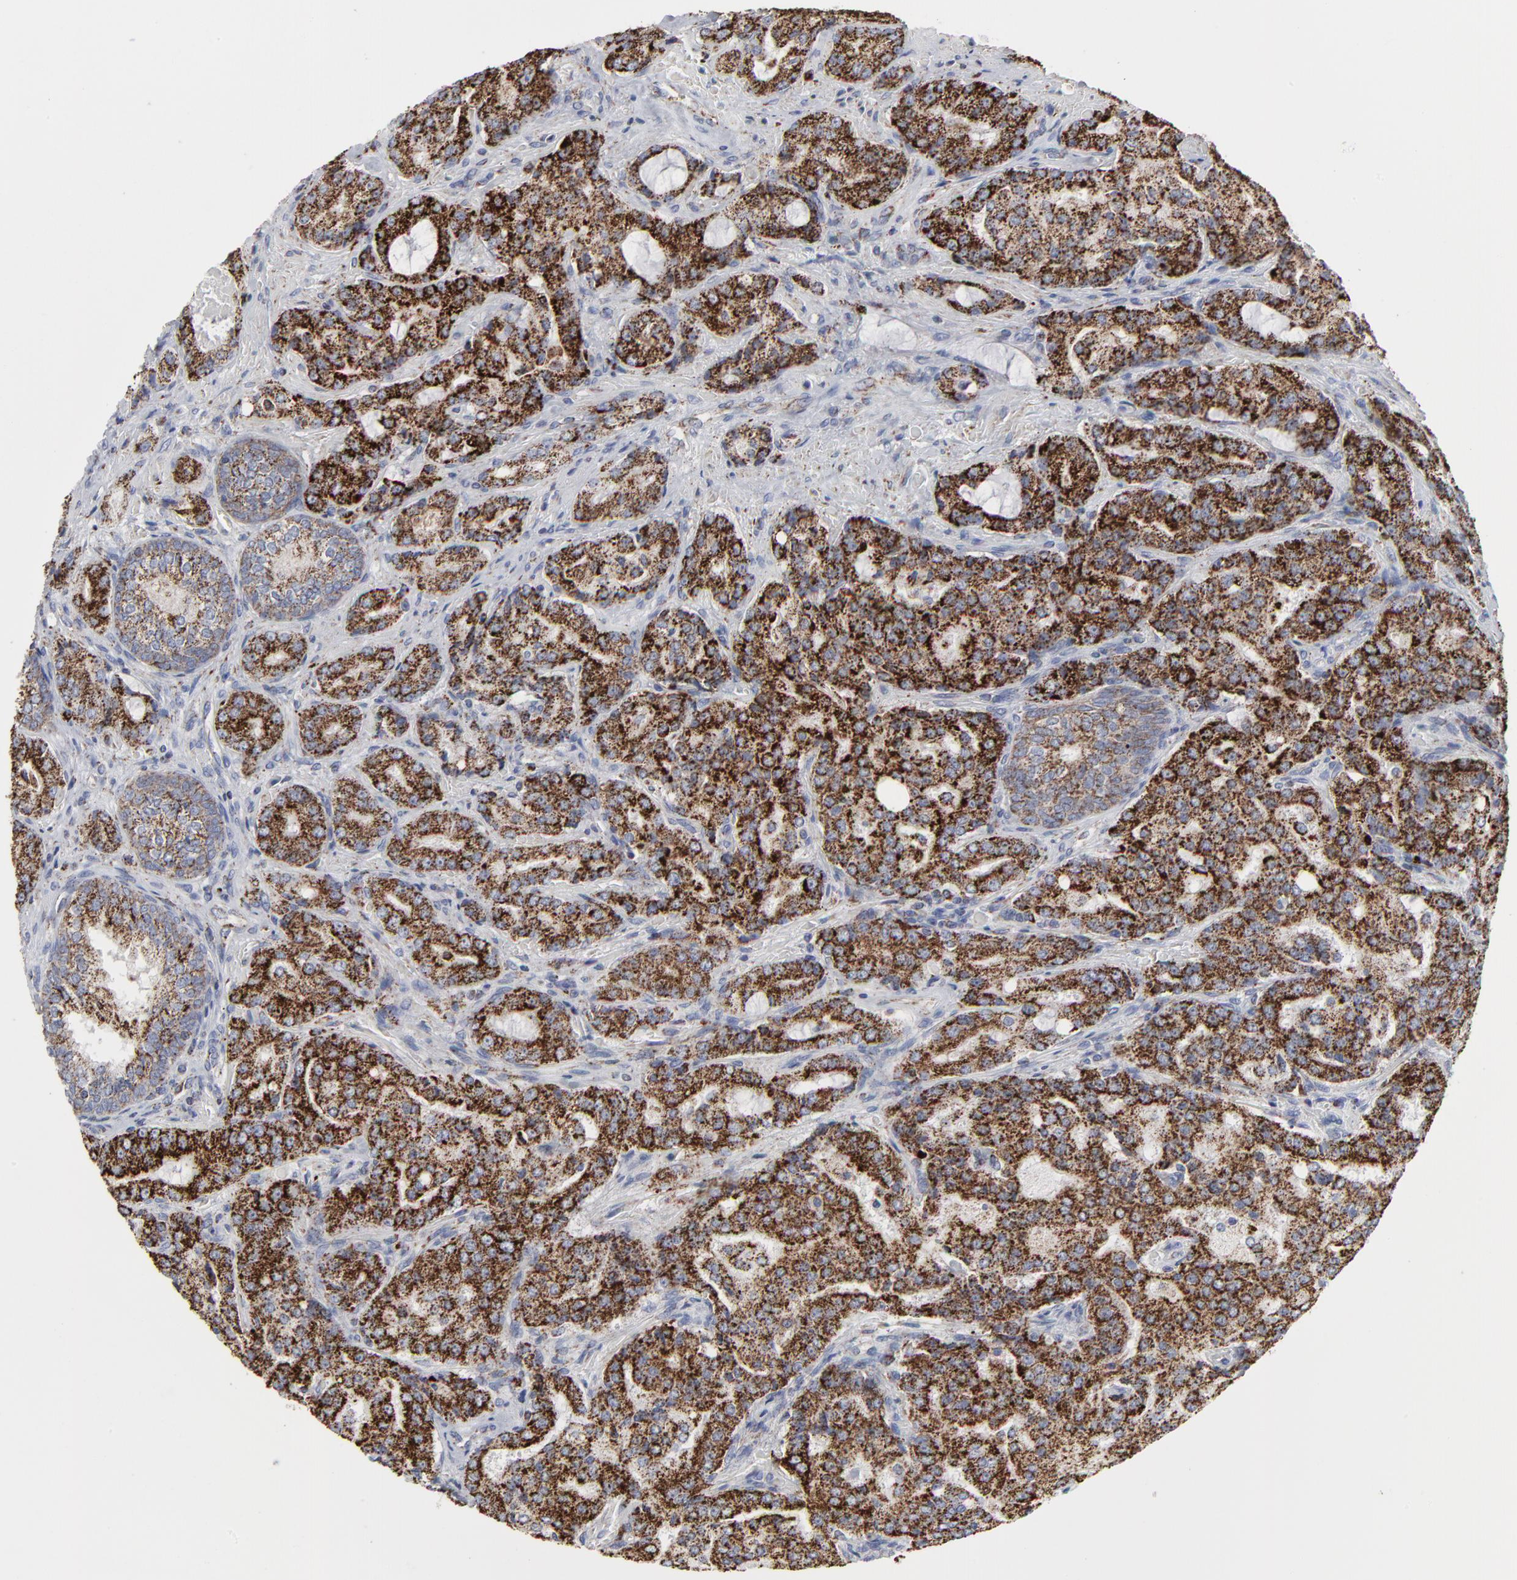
{"staining": {"intensity": "strong", "quantity": ">75%", "location": "cytoplasmic/membranous"}, "tissue": "prostate cancer", "cell_type": "Tumor cells", "image_type": "cancer", "snomed": [{"axis": "morphology", "description": "Adenocarcinoma, High grade"}, {"axis": "topography", "description": "Prostate"}], "caption": "A brown stain shows strong cytoplasmic/membranous staining of a protein in prostate high-grade adenocarcinoma tumor cells.", "gene": "TXNRD2", "patient": {"sex": "male", "age": 72}}